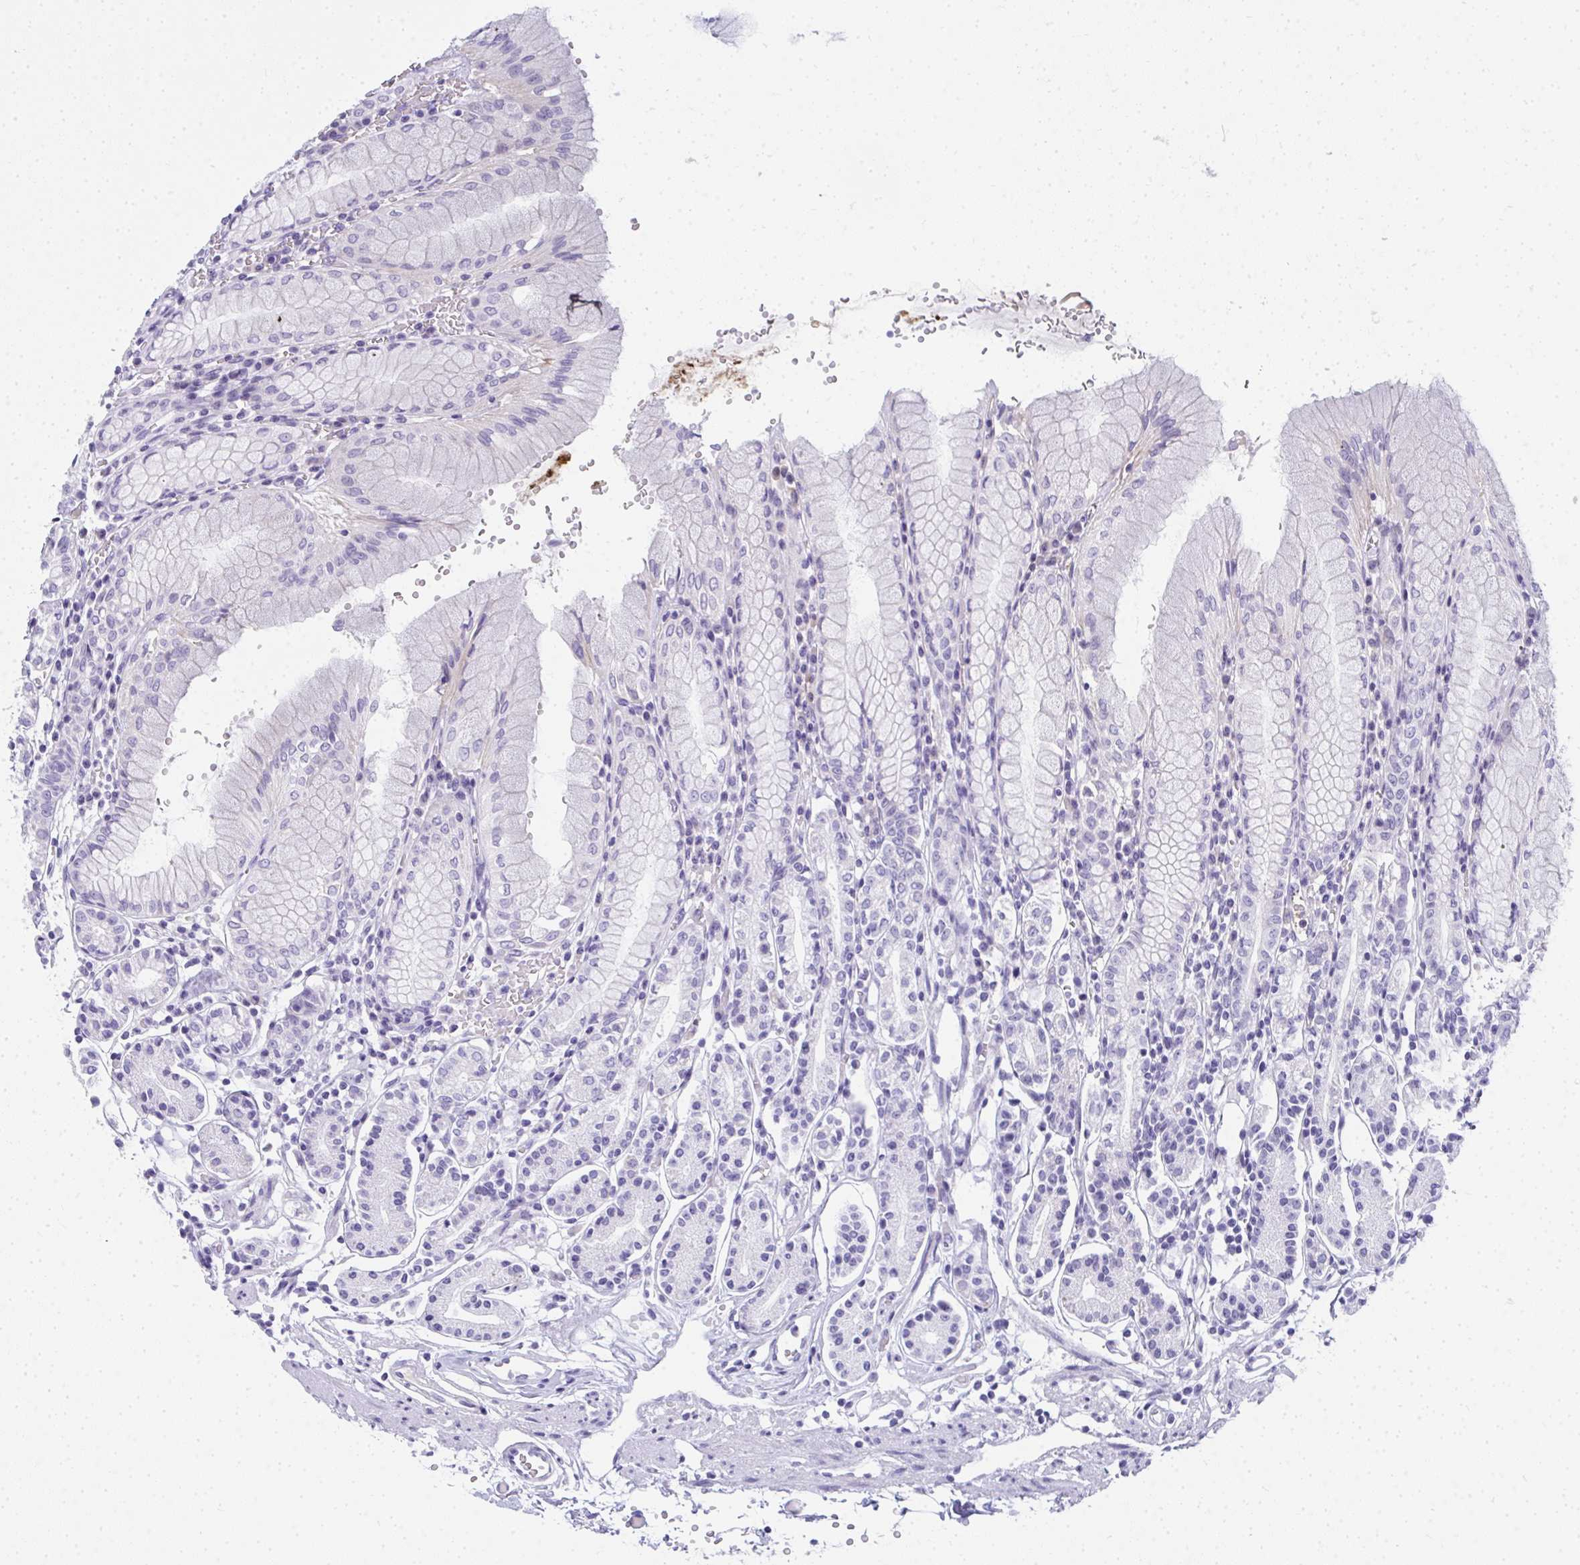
{"staining": {"intensity": "negative", "quantity": "none", "location": "none"}, "tissue": "stomach", "cell_type": "Glandular cells", "image_type": "normal", "snomed": [{"axis": "morphology", "description": "Normal tissue, NOS"}, {"axis": "topography", "description": "Stomach"}], "caption": "This is a histopathology image of immunohistochemistry (IHC) staining of unremarkable stomach, which shows no expression in glandular cells. Brightfield microscopy of immunohistochemistry (IHC) stained with DAB (brown) and hematoxylin (blue), captured at high magnification.", "gene": "ZSWIM3", "patient": {"sex": "female", "age": 62}}